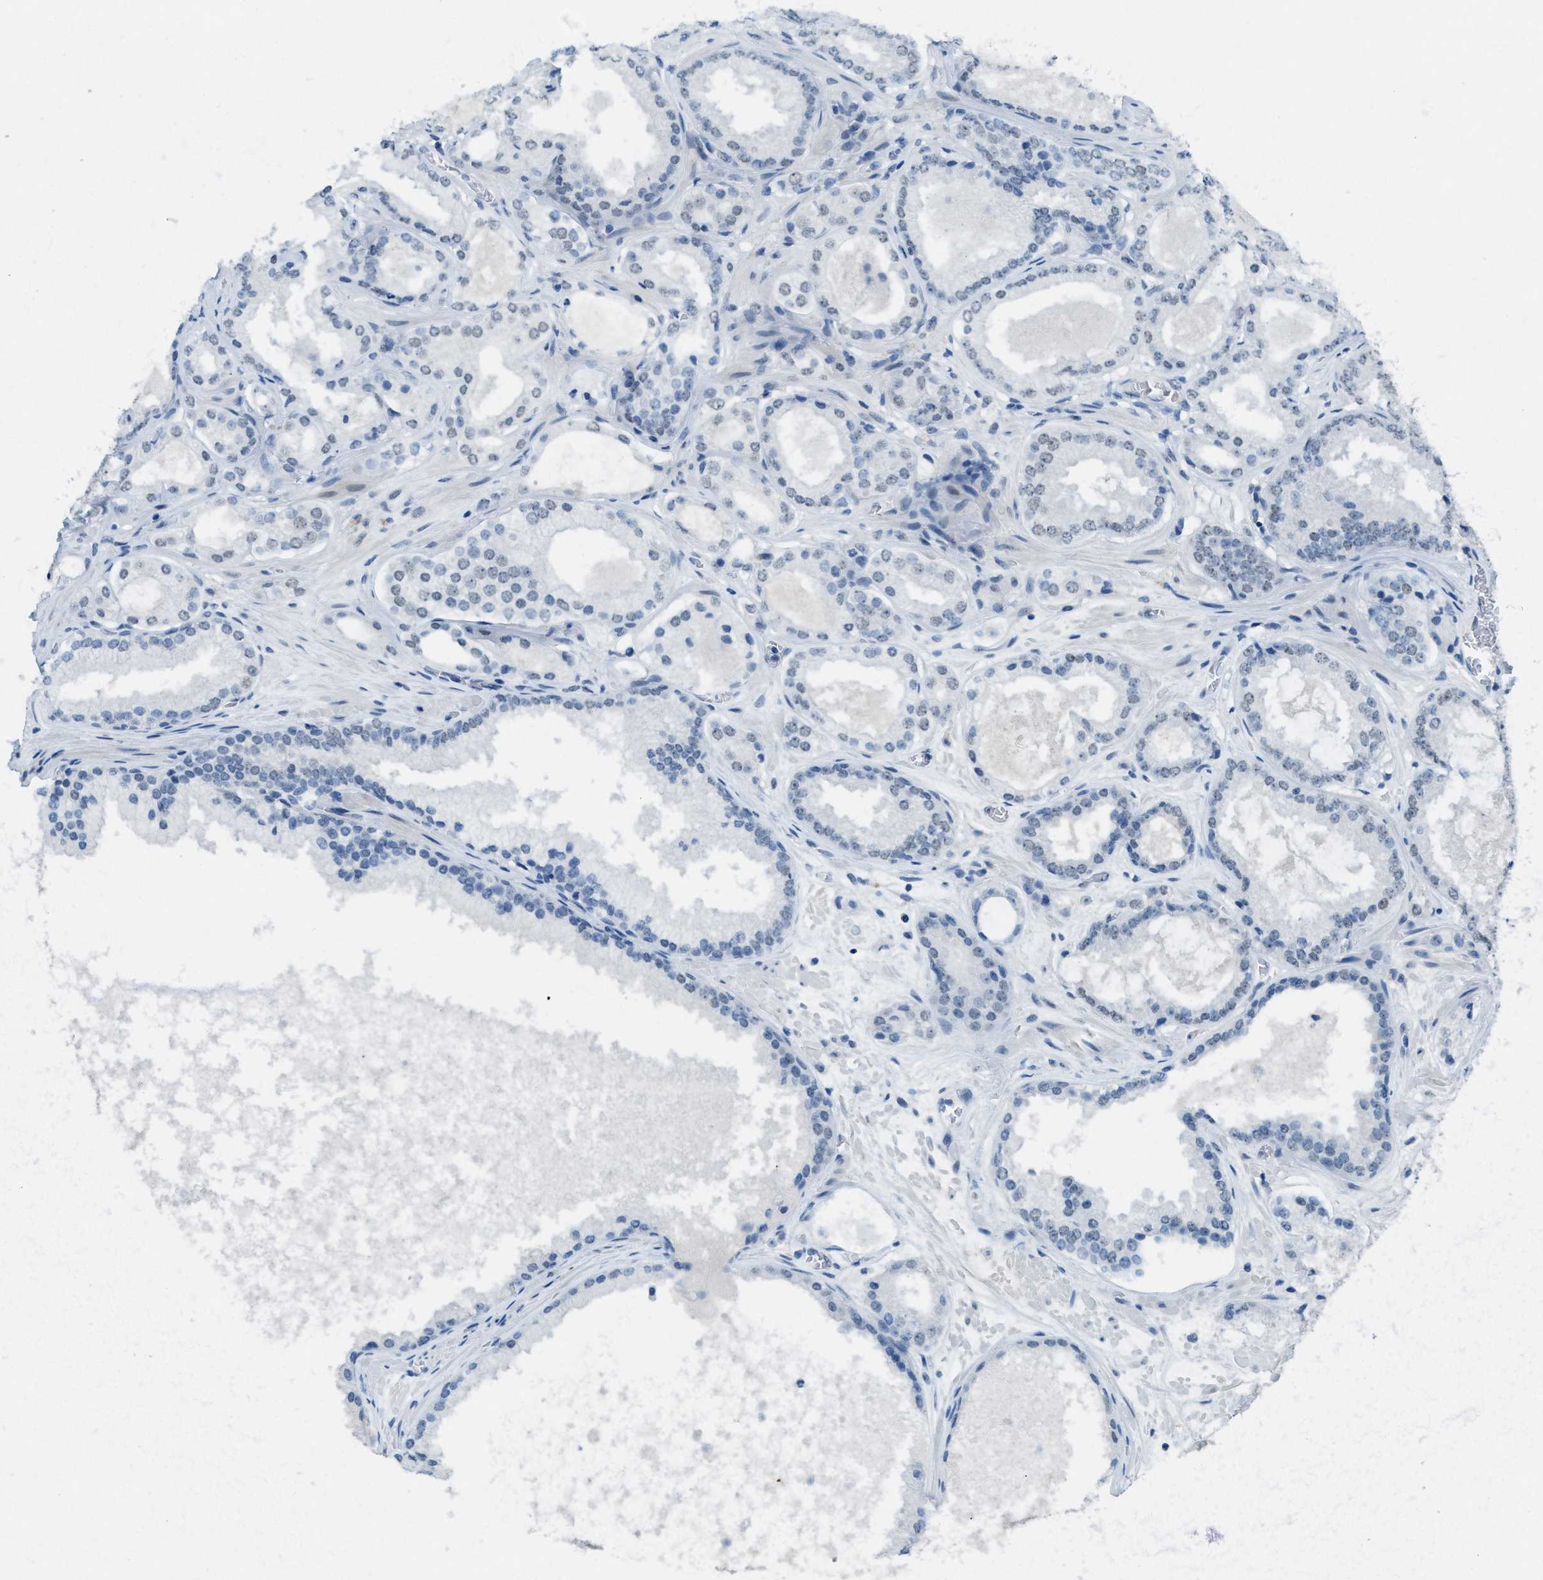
{"staining": {"intensity": "weak", "quantity": "<25%", "location": "nuclear"}, "tissue": "prostate cancer", "cell_type": "Tumor cells", "image_type": "cancer", "snomed": [{"axis": "morphology", "description": "Adenocarcinoma, High grade"}, {"axis": "topography", "description": "Prostate"}], "caption": "Tumor cells show no significant positivity in prostate high-grade adenocarcinoma.", "gene": "TTC13", "patient": {"sex": "male", "age": 65}}